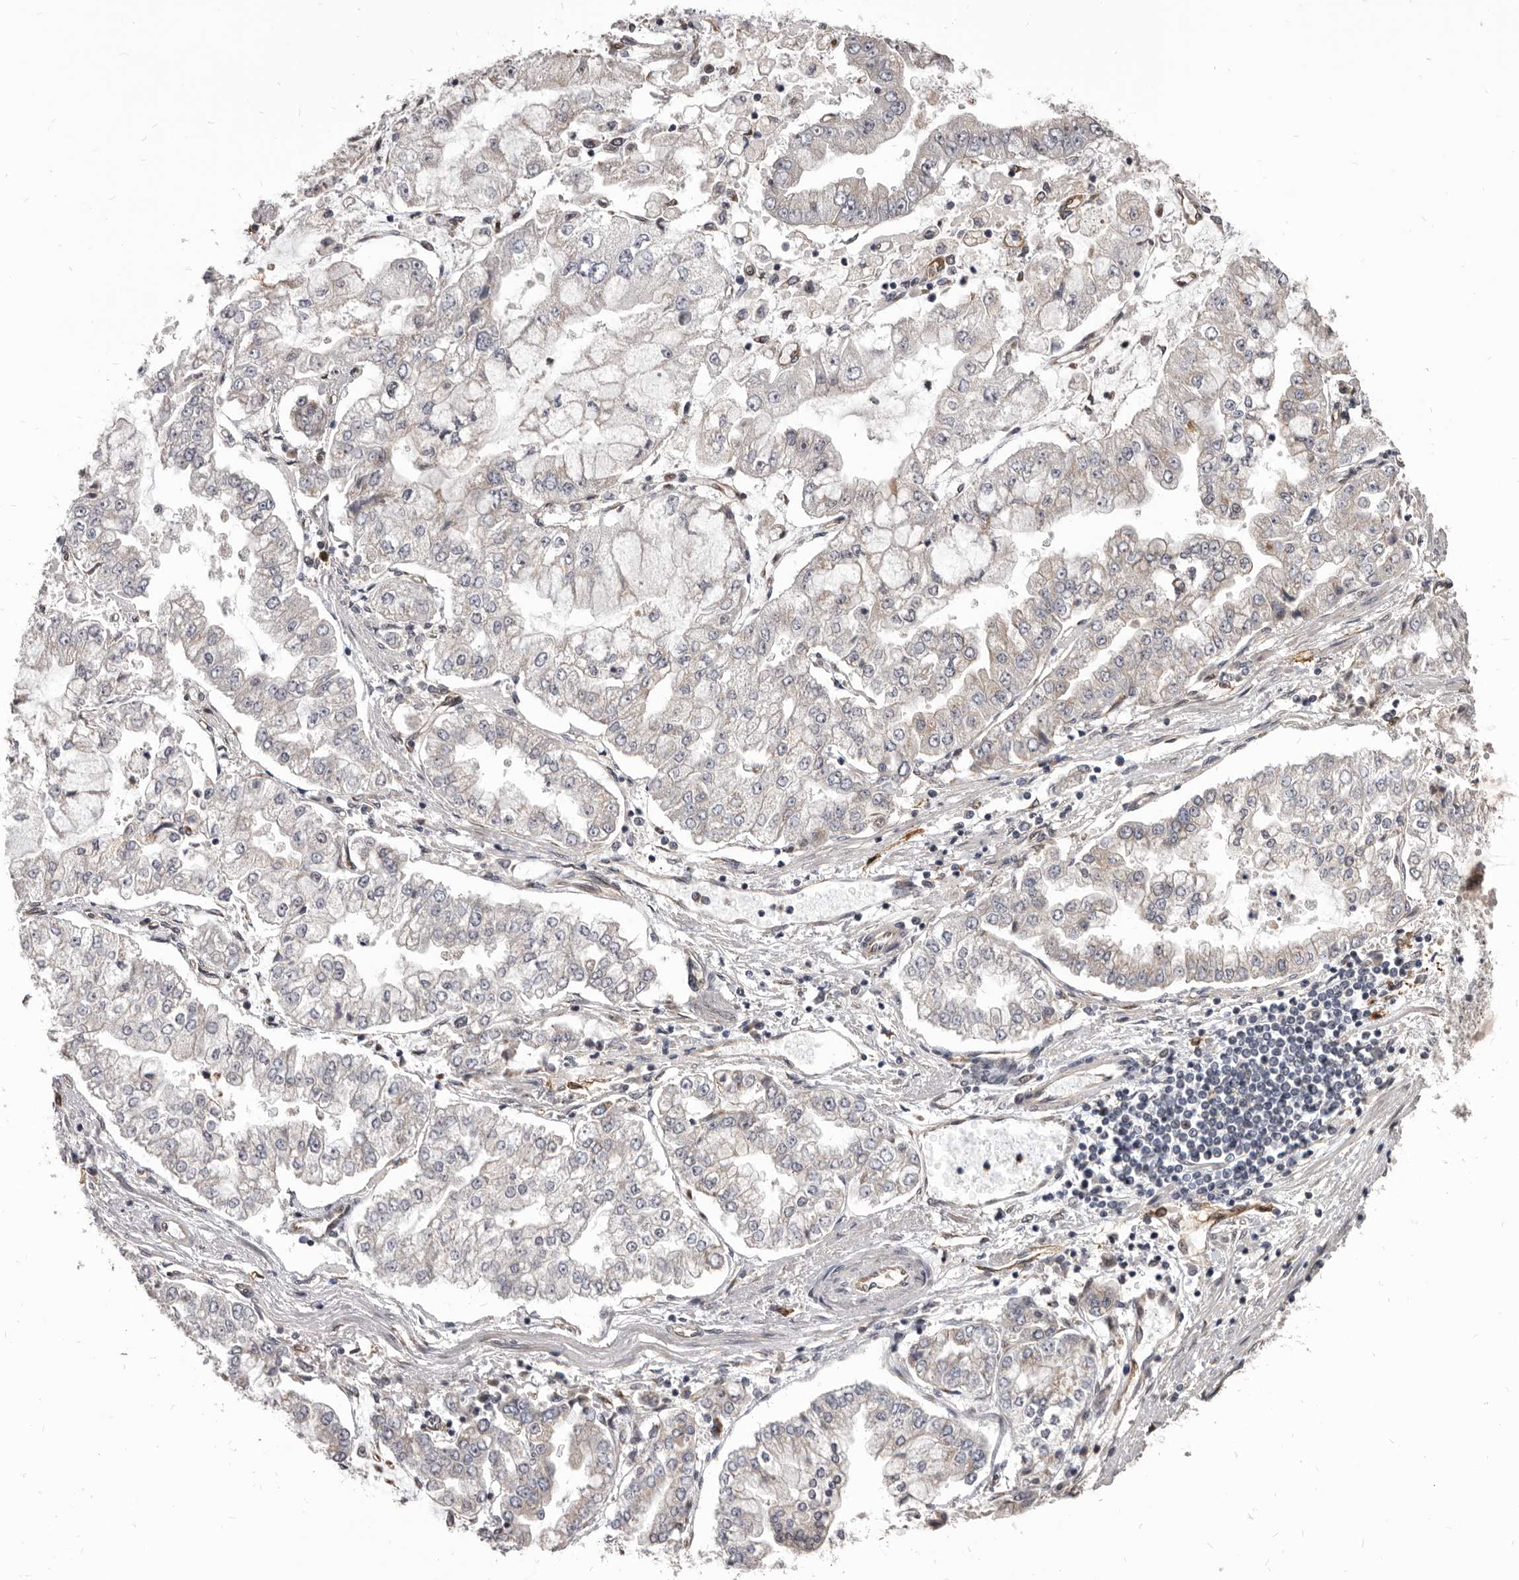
{"staining": {"intensity": "weak", "quantity": "<25%", "location": "cytoplasmic/membranous"}, "tissue": "stomach cancer", "cell_type": "Tumor cells", "image_type": "cancer", "snomed": [{"axis": "morphology", "description": "Adenocarcinoma, NOS"}, {"axis": "topography", "description": "Stomach"}], "caption": "IHC of human adenocarcinoma (stomach) shows no positivity in tumor cells.", "gene": "ADAMTS20", "patient": {"sex": "male", "age": 76}}